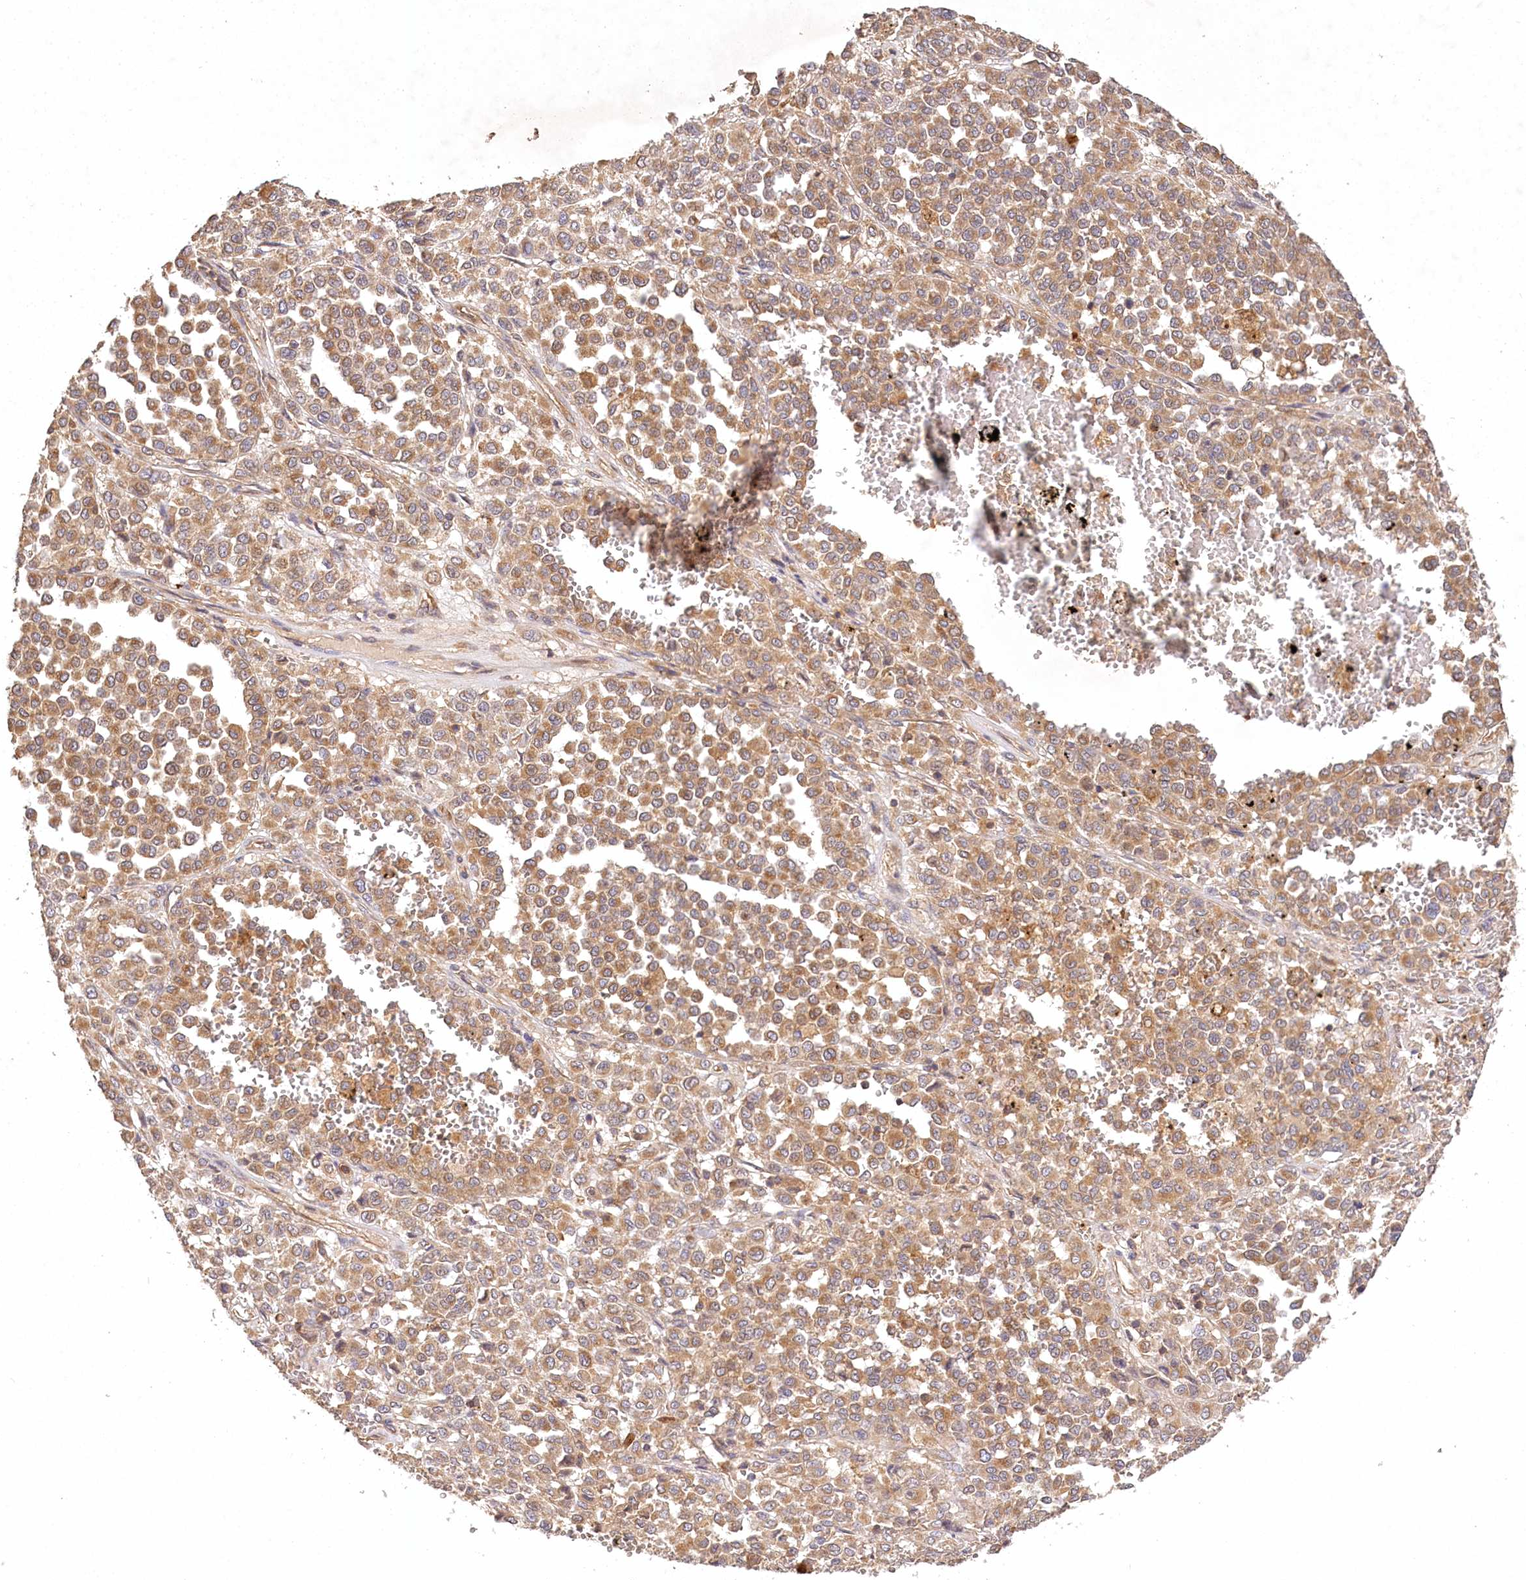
{"staining": {"intensity": "moderate", "quantity": ">75%", "location": "cytoplasmic/membranous"}, "tissue": "melanoma", "cell_type": "Tumor cells", "image_type": "cancer", "snomed": [{"axis": "morphology", "description": "Malignant melanoma, Metastatic site"}, {"axis": "topography", "description": "Pancreas"}], "caption": "Protein expression analysis of human malignant melanoma (metastatic site) reveals moderate cytoplasmic/membranous staining in about >75% of tumor cells. The staining is performed using DAB brown chromogen to label protein expression. The nuclei are counter-stained blue using hematoxylin.", "gene": "LSS", "patient": {"sex": "female", "age": 30}}